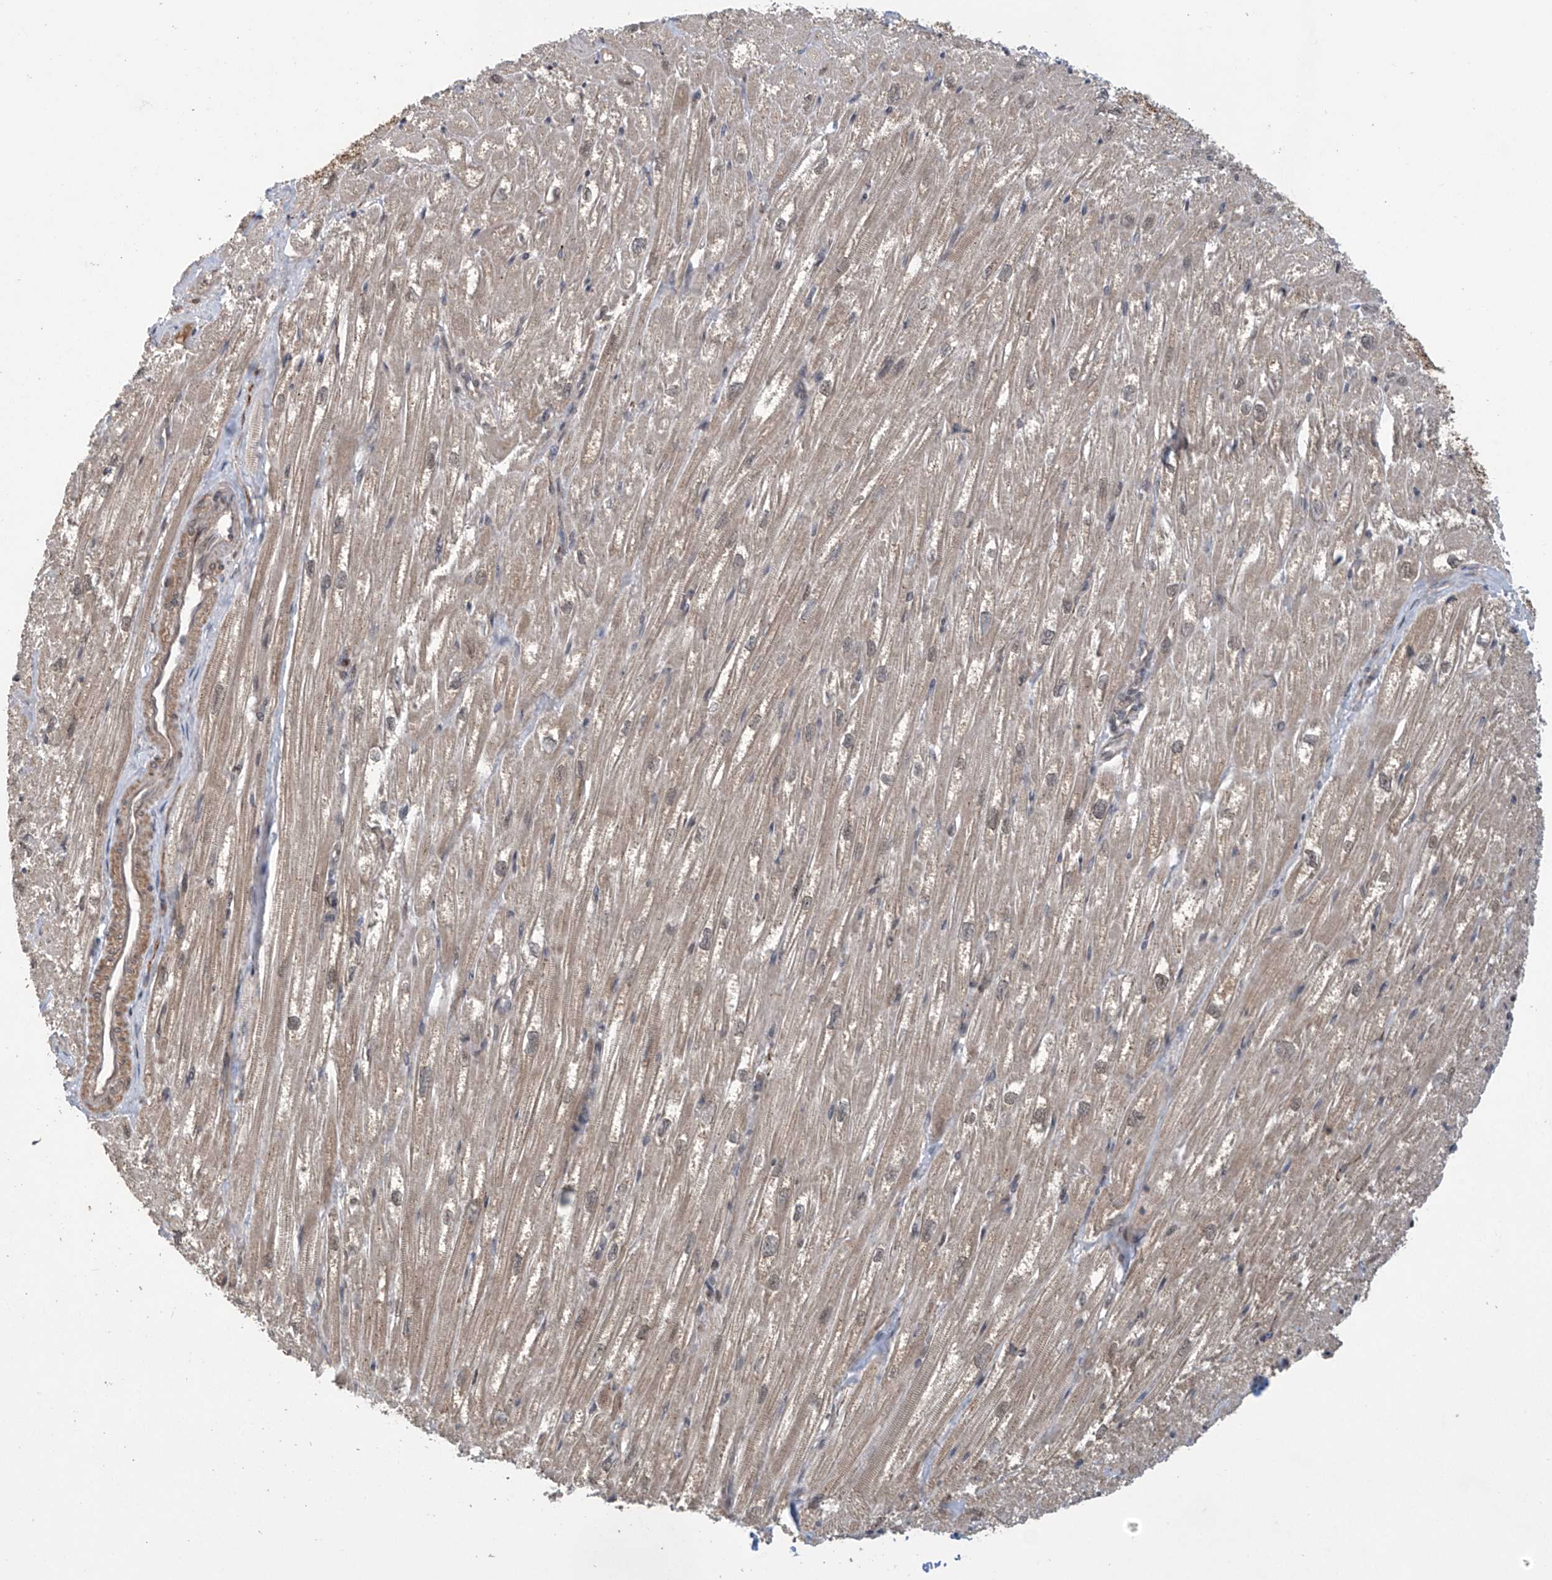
{"staining": {"intensity": "weak", "quantity": ">75%", "location": "cytoplasmic/membranous"}, "tissue": "heart muscle", "cell_type": "Cardiomyocytes", "image_type": "normal", "snomed": [{"axis": "morphology", "description": "Normal tissue, NOS"}, {"axis": "topography", "description": "Heart"}], "caption": "Immunohistochemical staining of unremarkable human heart muscle exhibits >75% levels of weak cytoplasmic/membranous protein staining in about >75% of cardiomyocytes.", "gene": "ABHD13", "patient": {"sex": "male", "age": 50}}